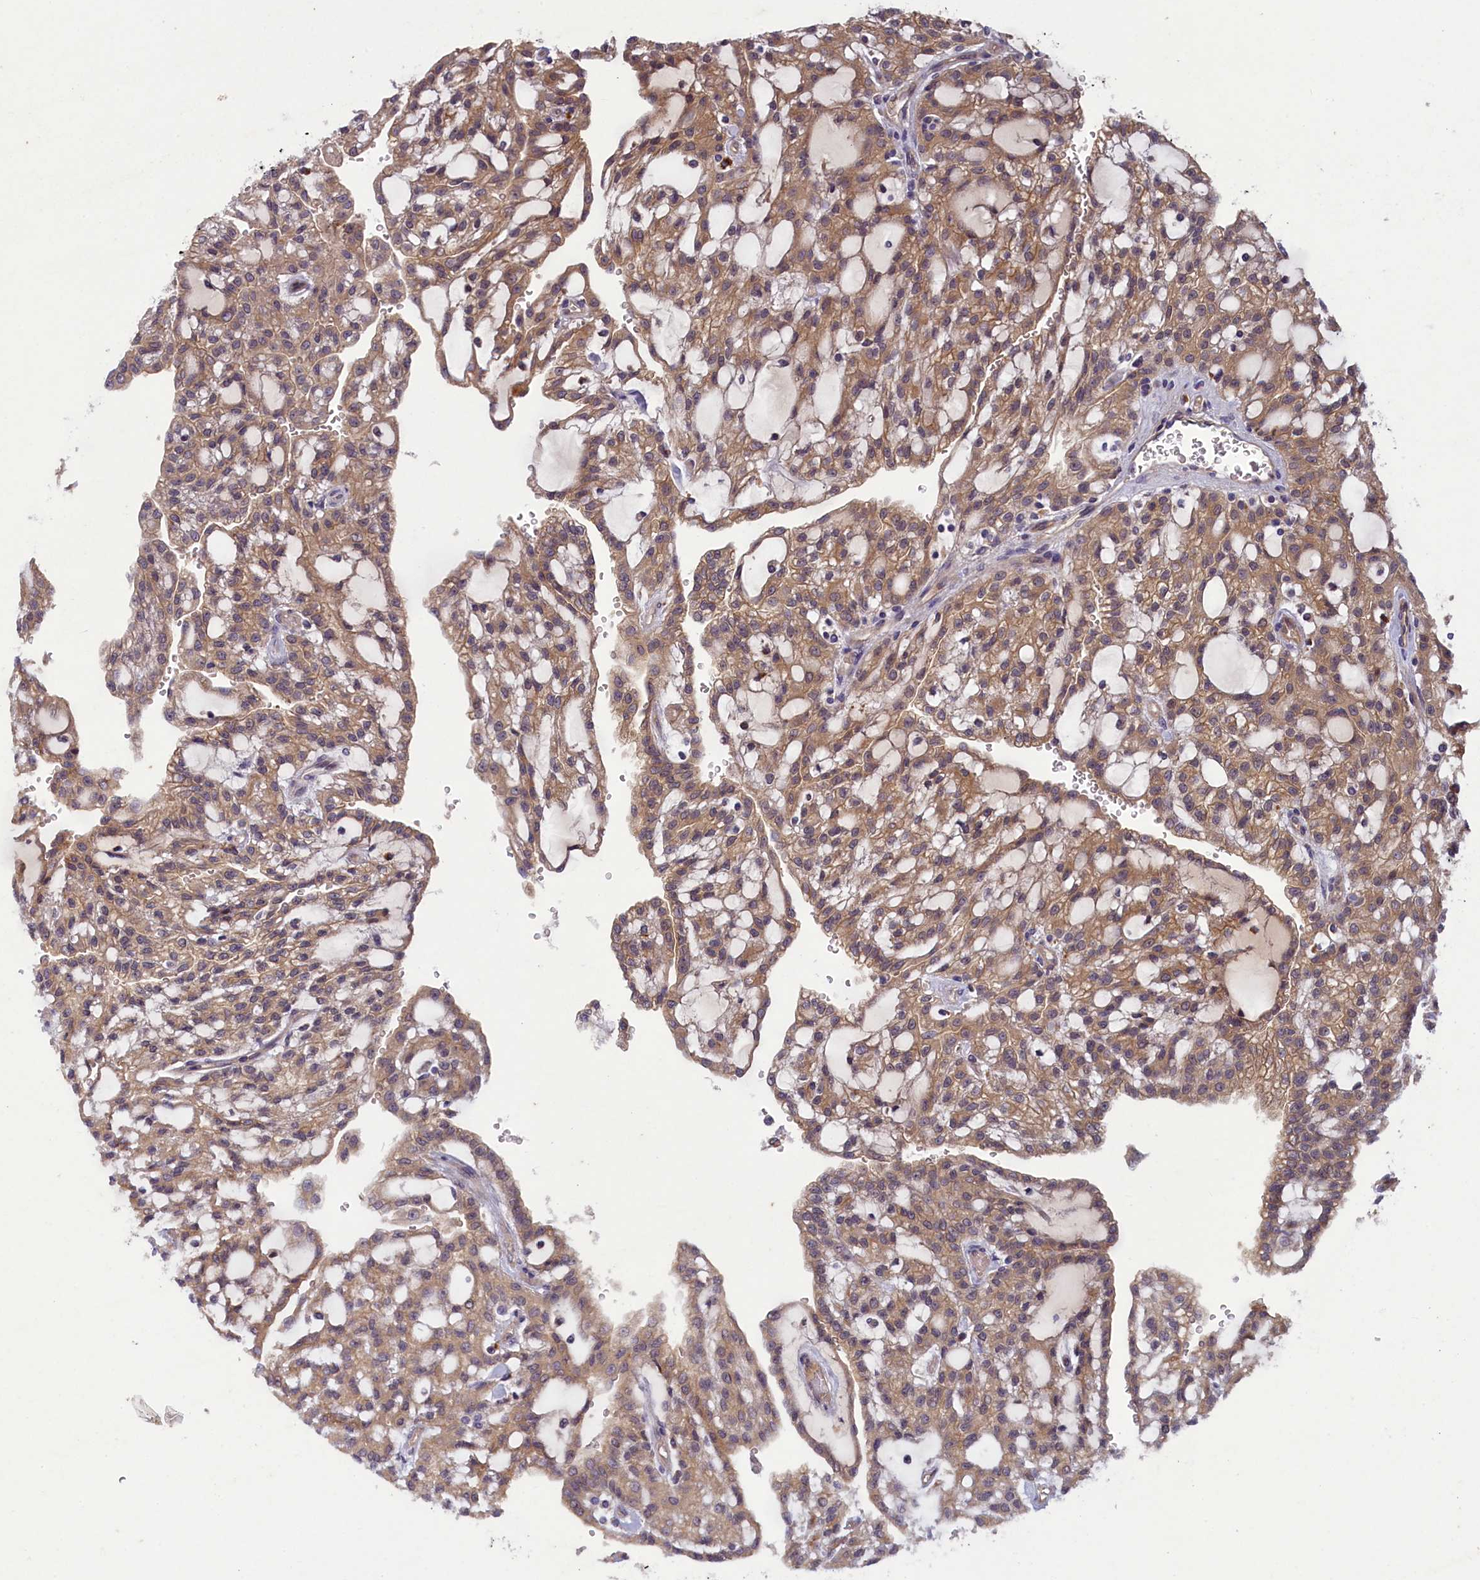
{"staining": {"intensity": "moderate", "quantity": ">75%", "location": "cytoplasmic/membranous"}, "tissue": "renal cancer", "cell_type": "Tumor cells", "image_type": "cancer", "snomed": [{"axis": "morphology", "description": "Adenocarcinoma, NOS"}, {"axis": "topography", "description": "Kidney"}], "caption": "Immunohistochemical staining of human renal cancer (adenocarcinoma) demonstrates medium levels of moderate cytoplasmic/membranous protein expression in about >75% of tumor cells. The protein of interest is shown in brown color, while the nuclei are stained blue.", "gene": "NUBP1", "patient": {"sex": "male", "age": 63}}